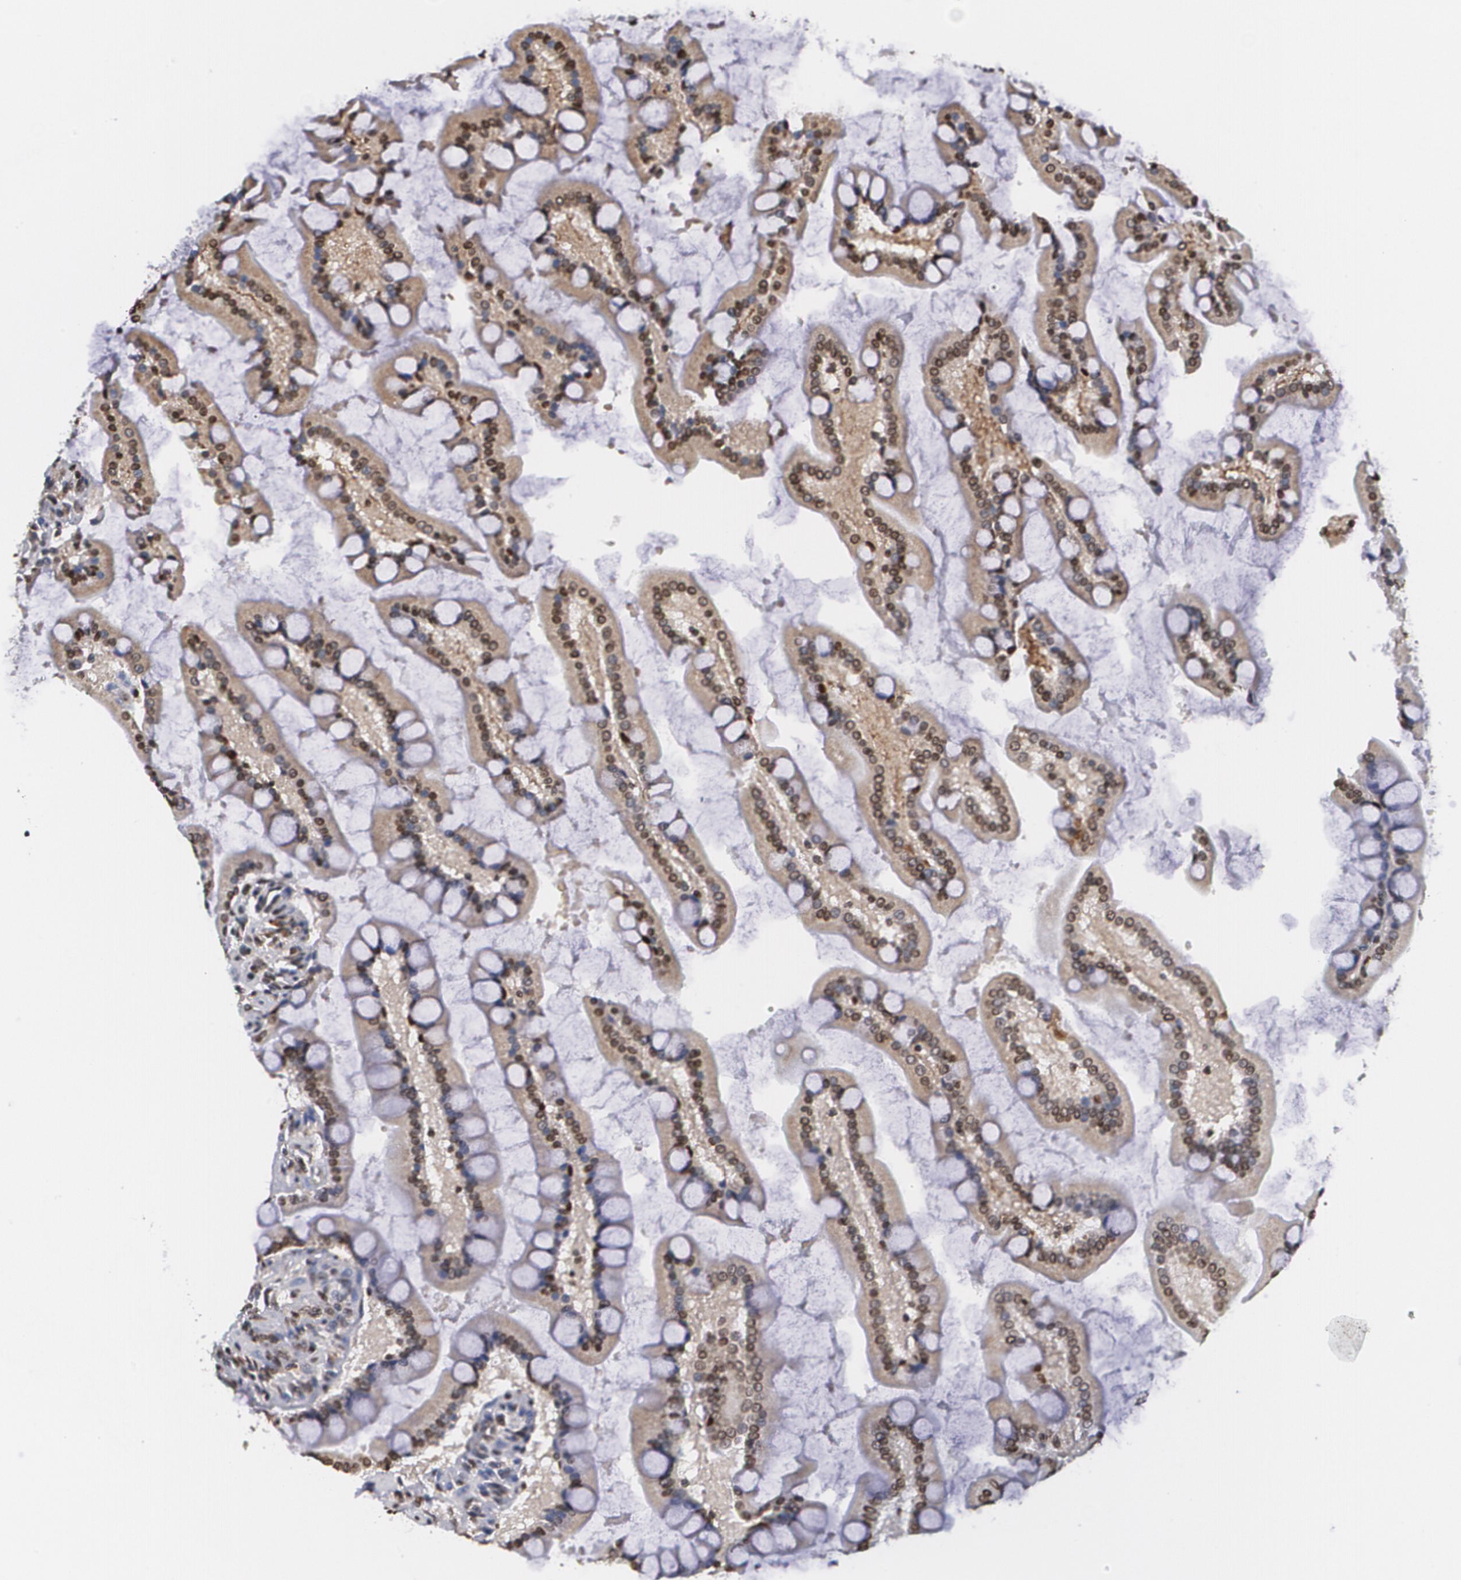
{"staining": {"intensity": "moderate", "quantity": ">75%", "location": "cytoplasmic/membranous,nuclear"}, "tissue": "small intestine", "cell_type": "Glandular cells", "image_type": "normal", "snomed": [{"axis": "morphology", "description": "Normal tissue, NOS"}, {"axis": "topography", "description": "Small intestine"}], "caption": "This micrograph displays immunohistochemistry staining of unremarkable human small intestine, with medium moderate cytoplasmic/membranous,nuclear positivity in approximately >75% of glandular cells.", "gene": "MVP", "patient": {"sex": "male", "age": 41}}